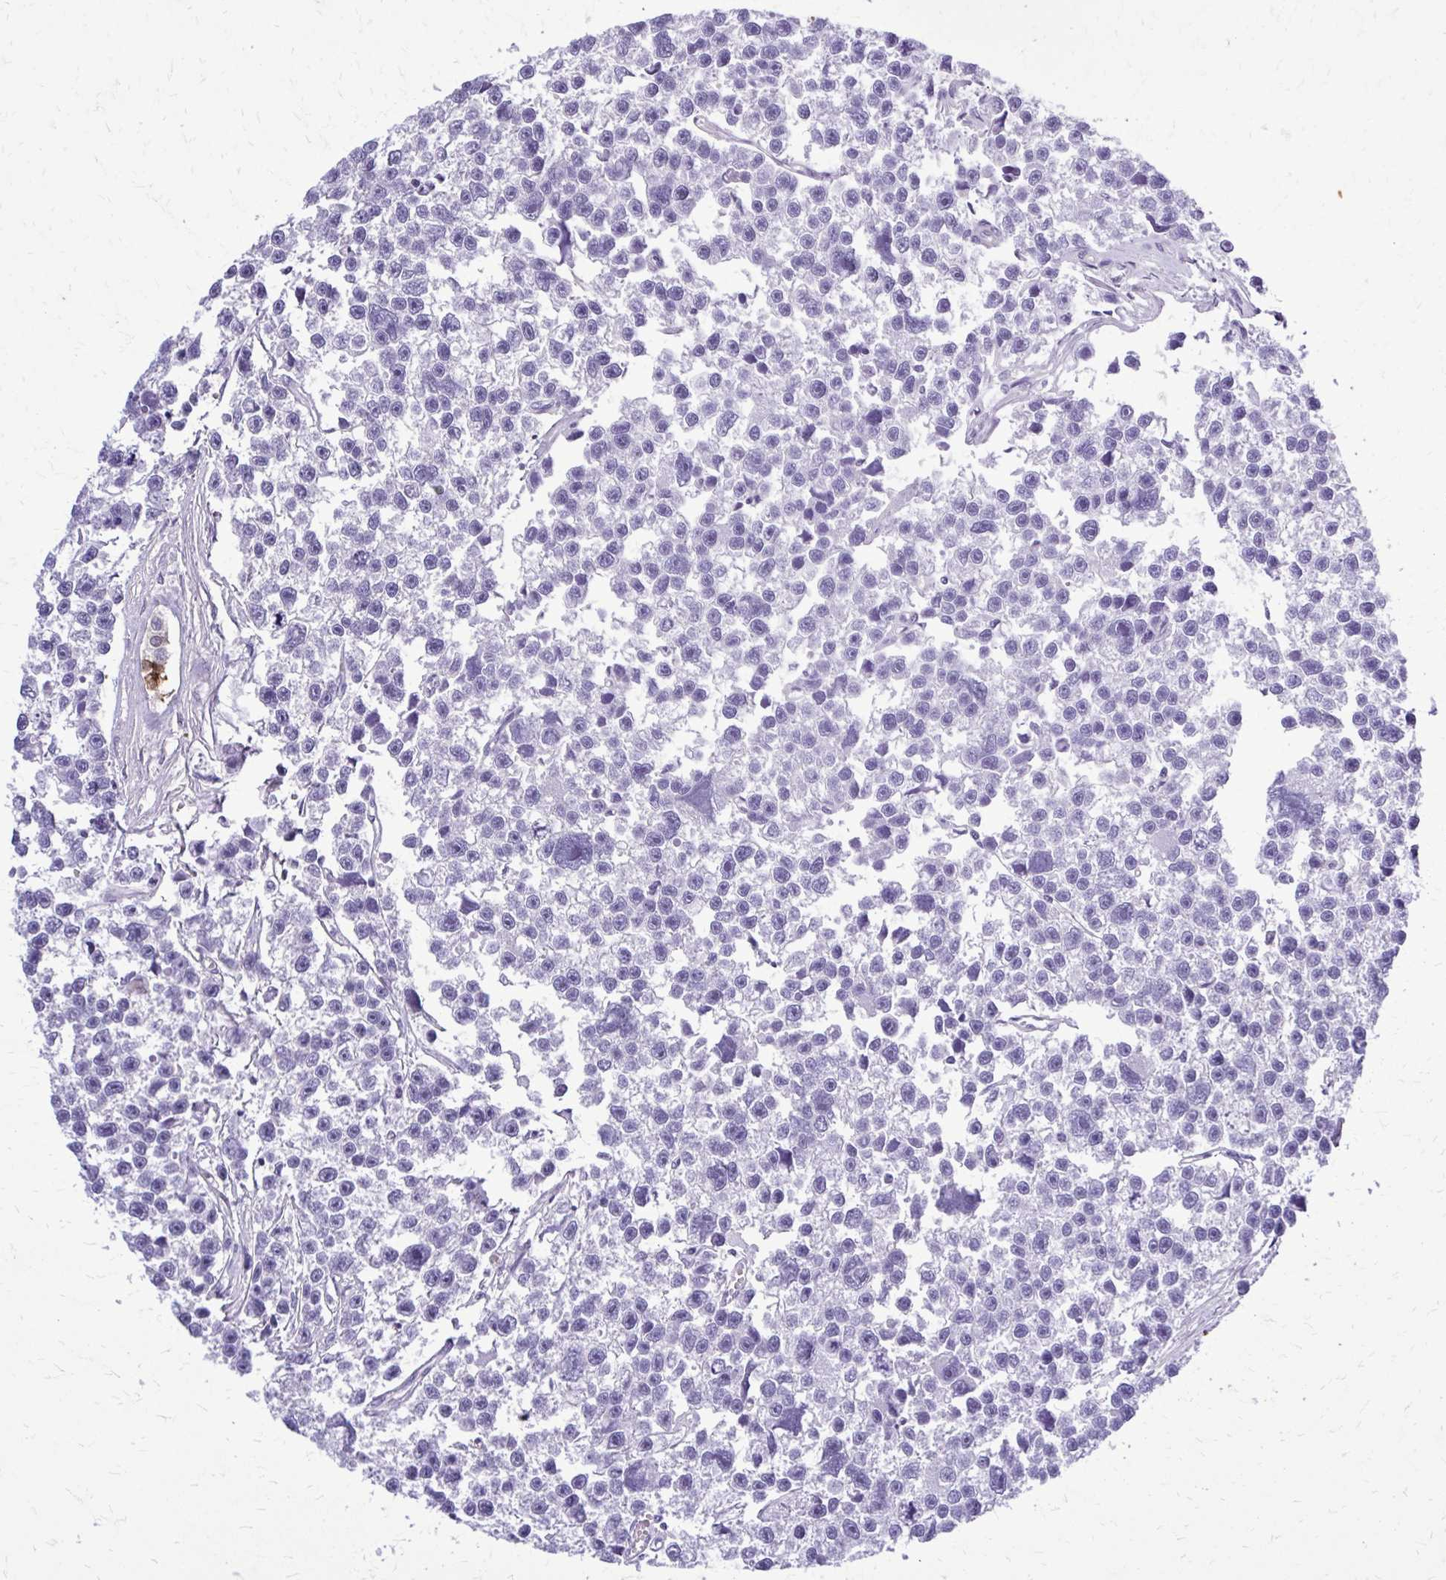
{"staining": {"intensity": "negative", "quantity": "none", "location": "none"}, "tissue": "testis cancer", "cell_type": "Tumor cells", "image_type": "cancer", "snomed": [{"axis": "morphology", "description": "Seminoma, NOS"}, {"axis": "topography", "description": "Testis"}], "caption": "This is an IHC photomicrograph of testis cancer. There is no positivity in tumor cells.", "gene": "RASL11B", "patient": {"sex": "male", "age": 26}}